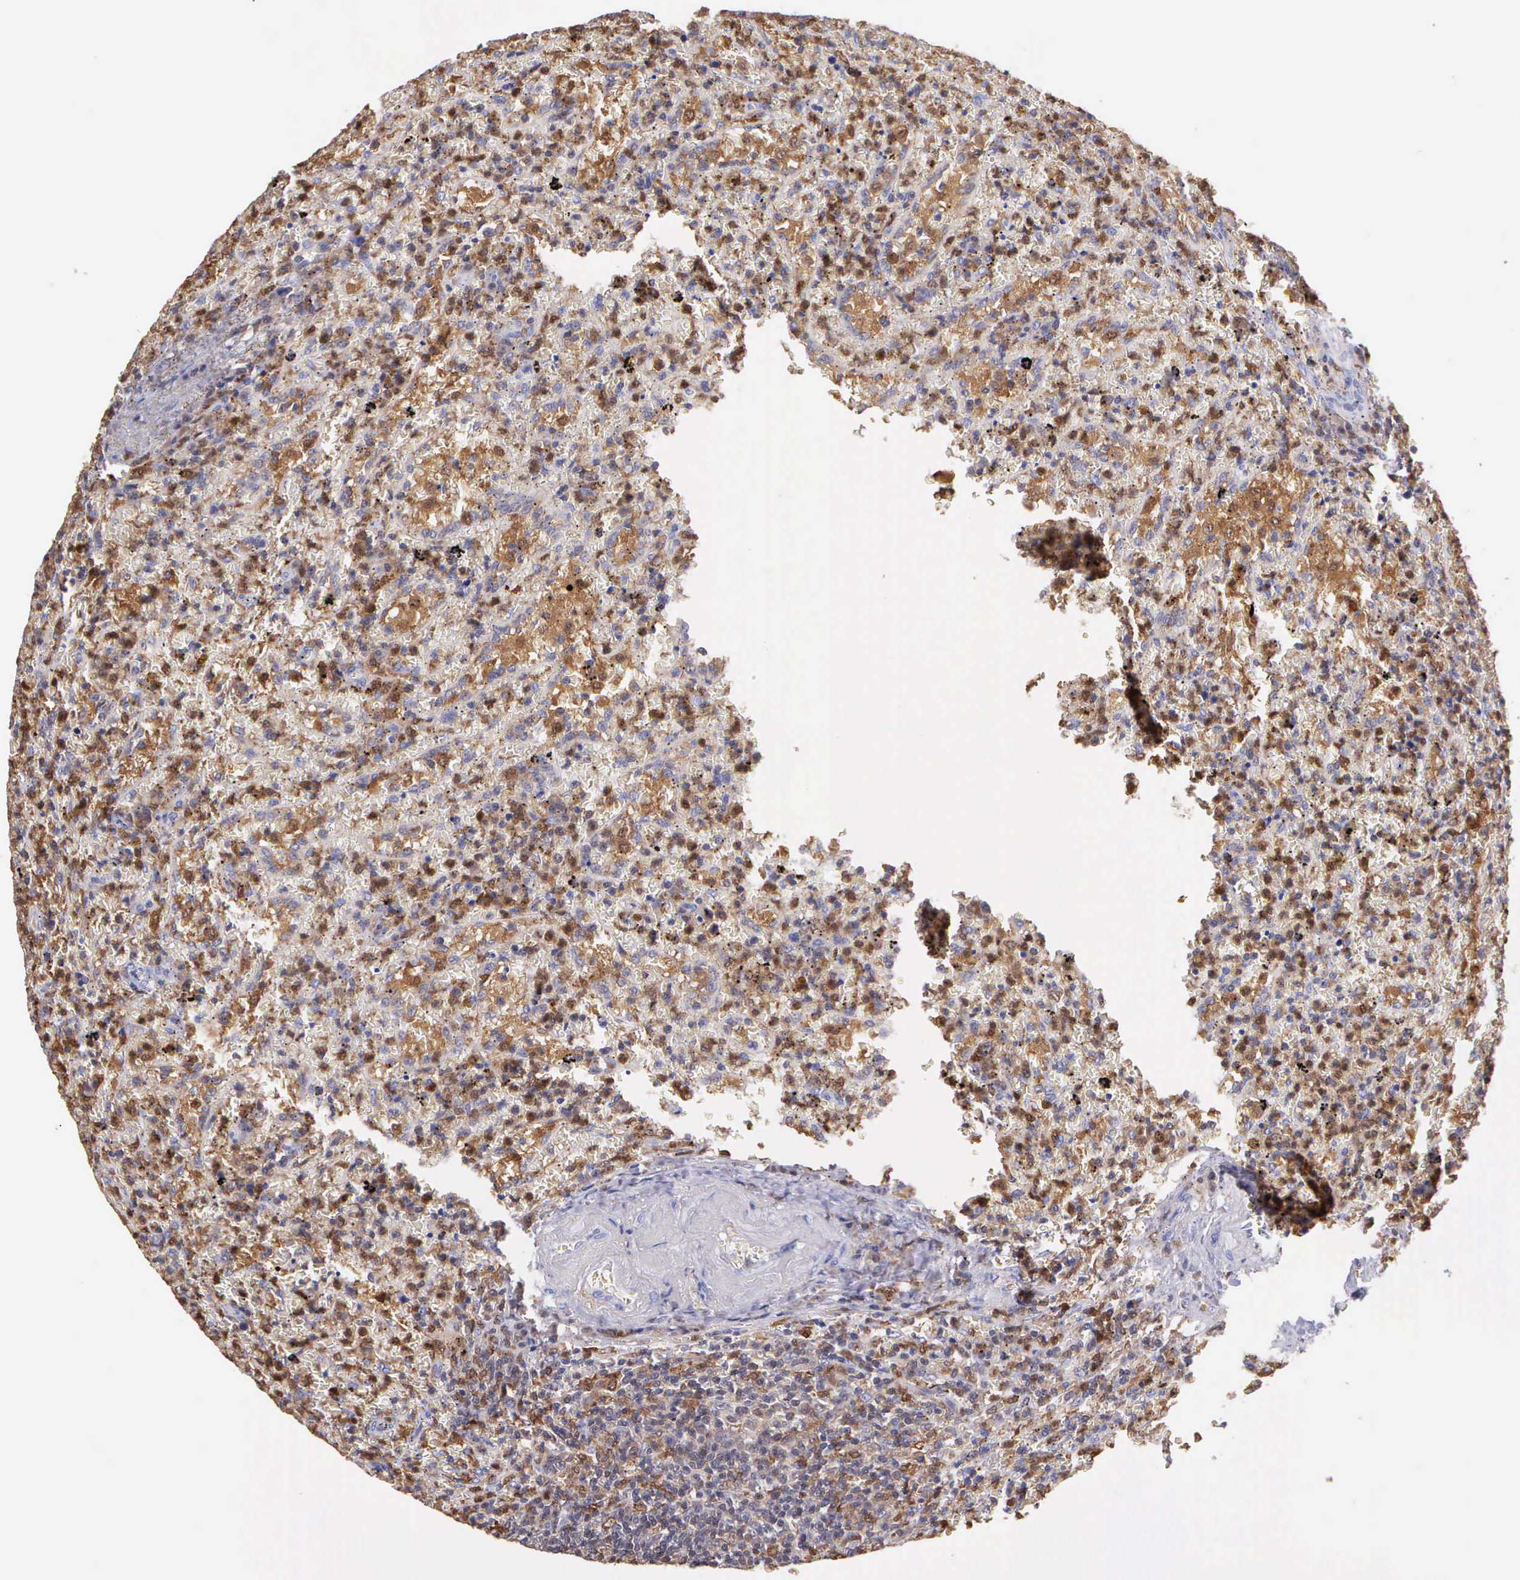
{"staining": {"intensity": "moderate", "quantity": "25%-75%", "location": "cytoplasmic/membranous"}, "tissue": "lymphoma", "cell_type": "Tumor cells", "image_type": "cancer", "snomed": [{"axis": "morphology", "description": "Malignant lymphoma, non-Hodgkin's type, High grade"}, {"axis": "topography", "description": "Spleen"}, {"axis": "topography", "description": "Lymph node"}], "caption": "Immunohistochemistry of high-grade malignant lymphoma, non-Hodgkin's type reveals medium levels of moderate cytoplasmic/membranous expression in about 25%-75% of tumor cells. (IHC, brightfield microscopy, high magnification).", "gene": "BID", "patient": {"sex": "female", "age": 70}}